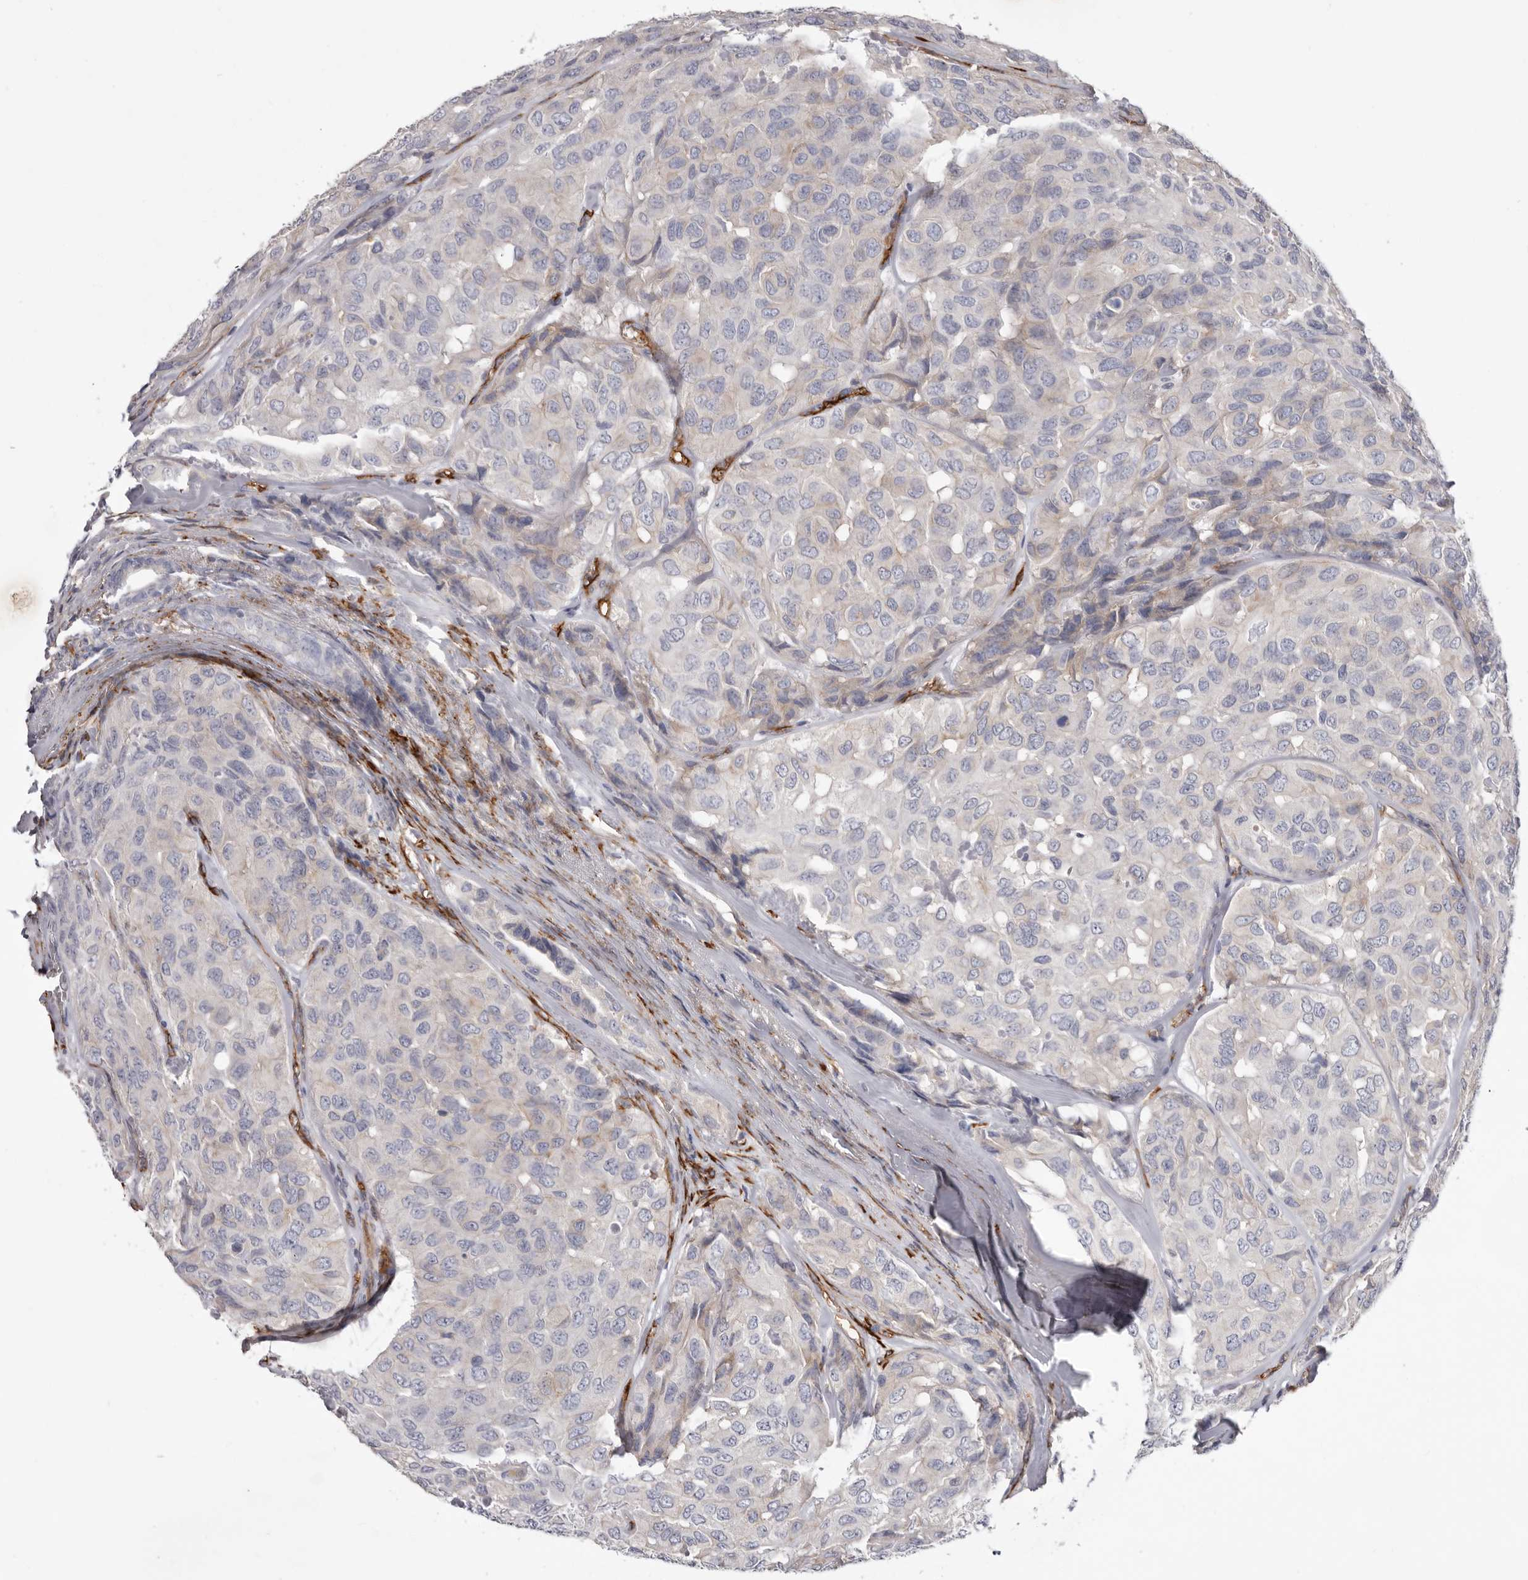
{"staining": {"intensity": "negative", "quantity": "none", "location": "none"}, "tissue": "head and neck cancer", "cell_type": "Tumor cells", "image_type": "cancer", "snomed": [{"axis": "morphology", "description": "Adenocarcinoma, NOS"}, {"axis": "topography", "description": "Salivary gland, NOS"}, {"axis": "topography", "description": "Head-Neck"}], "caption": "A histopathology image of head and neck cancer (adenocarcinoma) stained for a protein shows no brown staining in tumor cells.", "gene": "LRRC66", "patient": {"sex": "female", "age": 76}}